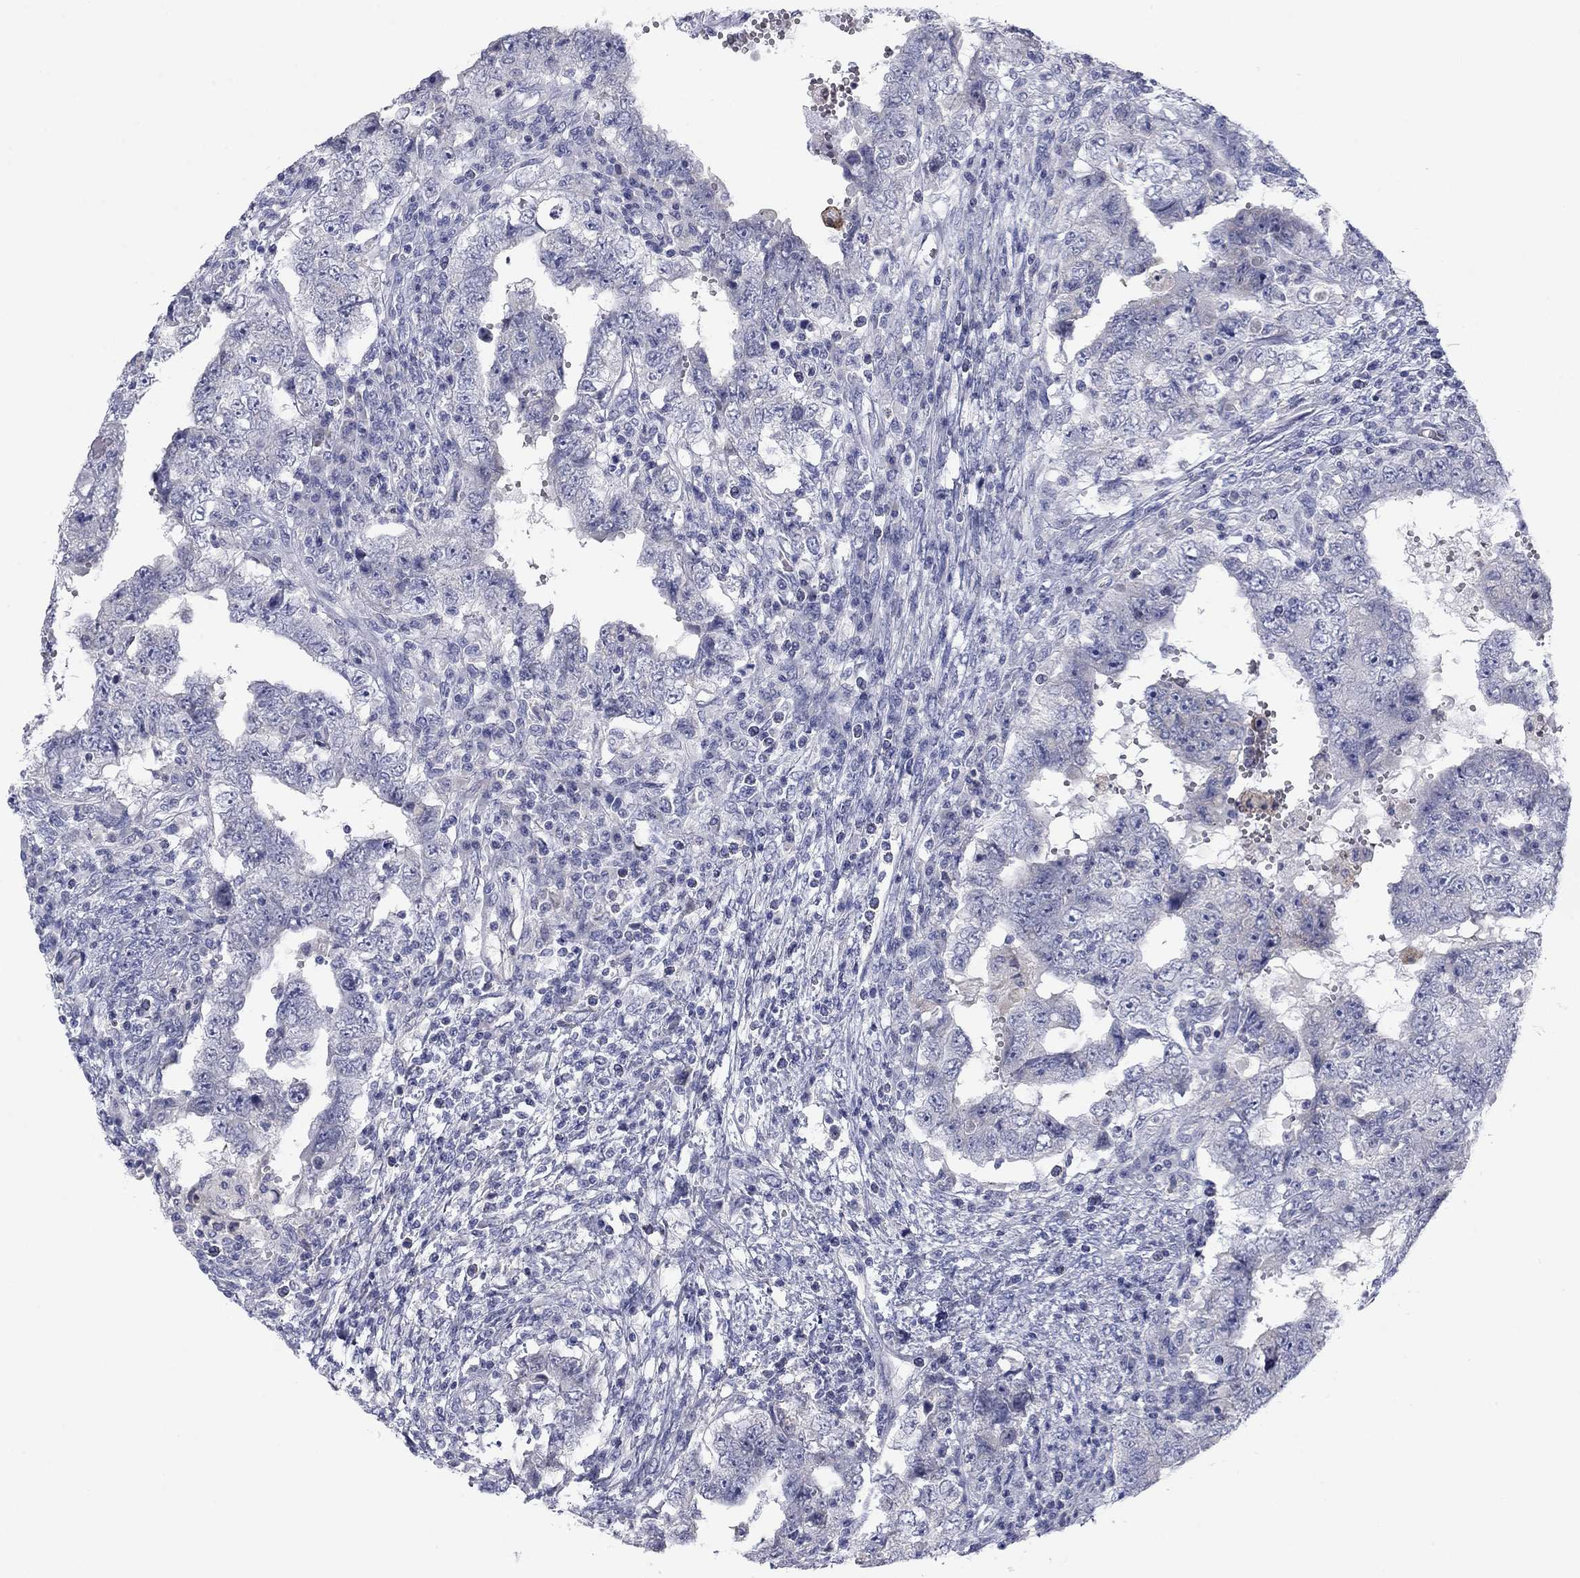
{"staining": {"intensity": "negative", "quantity": "none", "location": "none"}, "tissue": "testis cancer", "cell_type": "Tumor cells", "image_type": "cancer", "snomed": [{"axis": "morphology", "description": "Carcinoma, Embryonal, NOS"}, {"axis": "topography", "description": "Testis"}], "caption": "Immunohistochemical staining of human testis embryonal carcinoma exhibits no significant positivity in tumor cells.", "gene": "CALB1", "patient": {"sex": "male", "age": 26}}